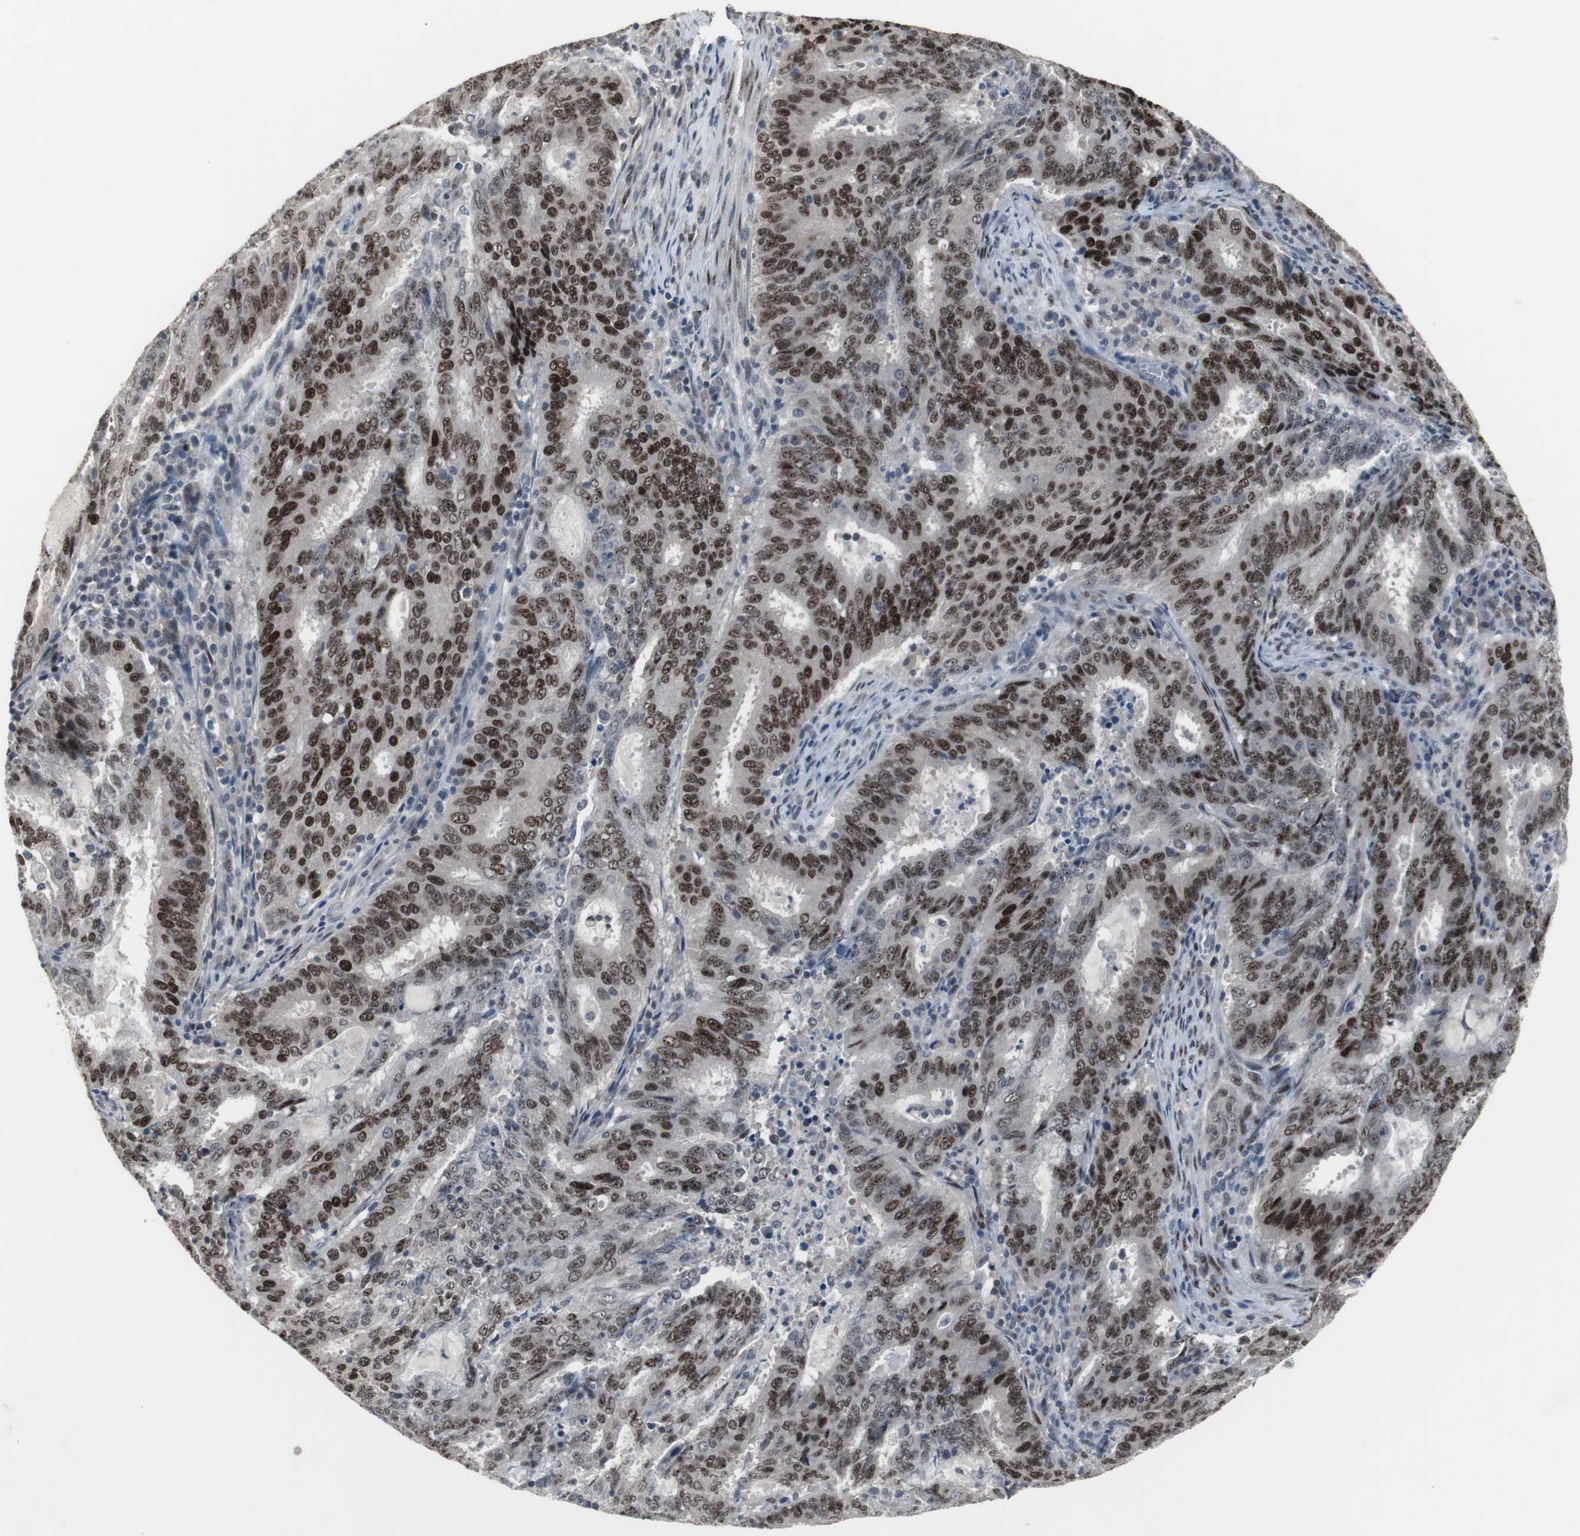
{"staining": {"intensity": "strong", "quantity": ">75%", "location": "nuclear"}, "tissue": "cervical cancer", "cell_type": "Tumor cells", "image_type": "cancer", "snomed": [{"axis": "morphology", "description": "Adenocarcinoma, NOS"}, {"axis": "topography", "description": "Cervix"}], "caption": "DAB immunohistochemical staining of cervical cancer (adenocarcinoma) exhibits strong nuclear protein staining in approximately >75% of tumor cells. The staining is performed using DAB brown chromogen to label protein expression. The nuclei are counter-stained blue using hematoxylin.", "gene": "FOXP4", "patient": {"sex": "female", "age": 44}}